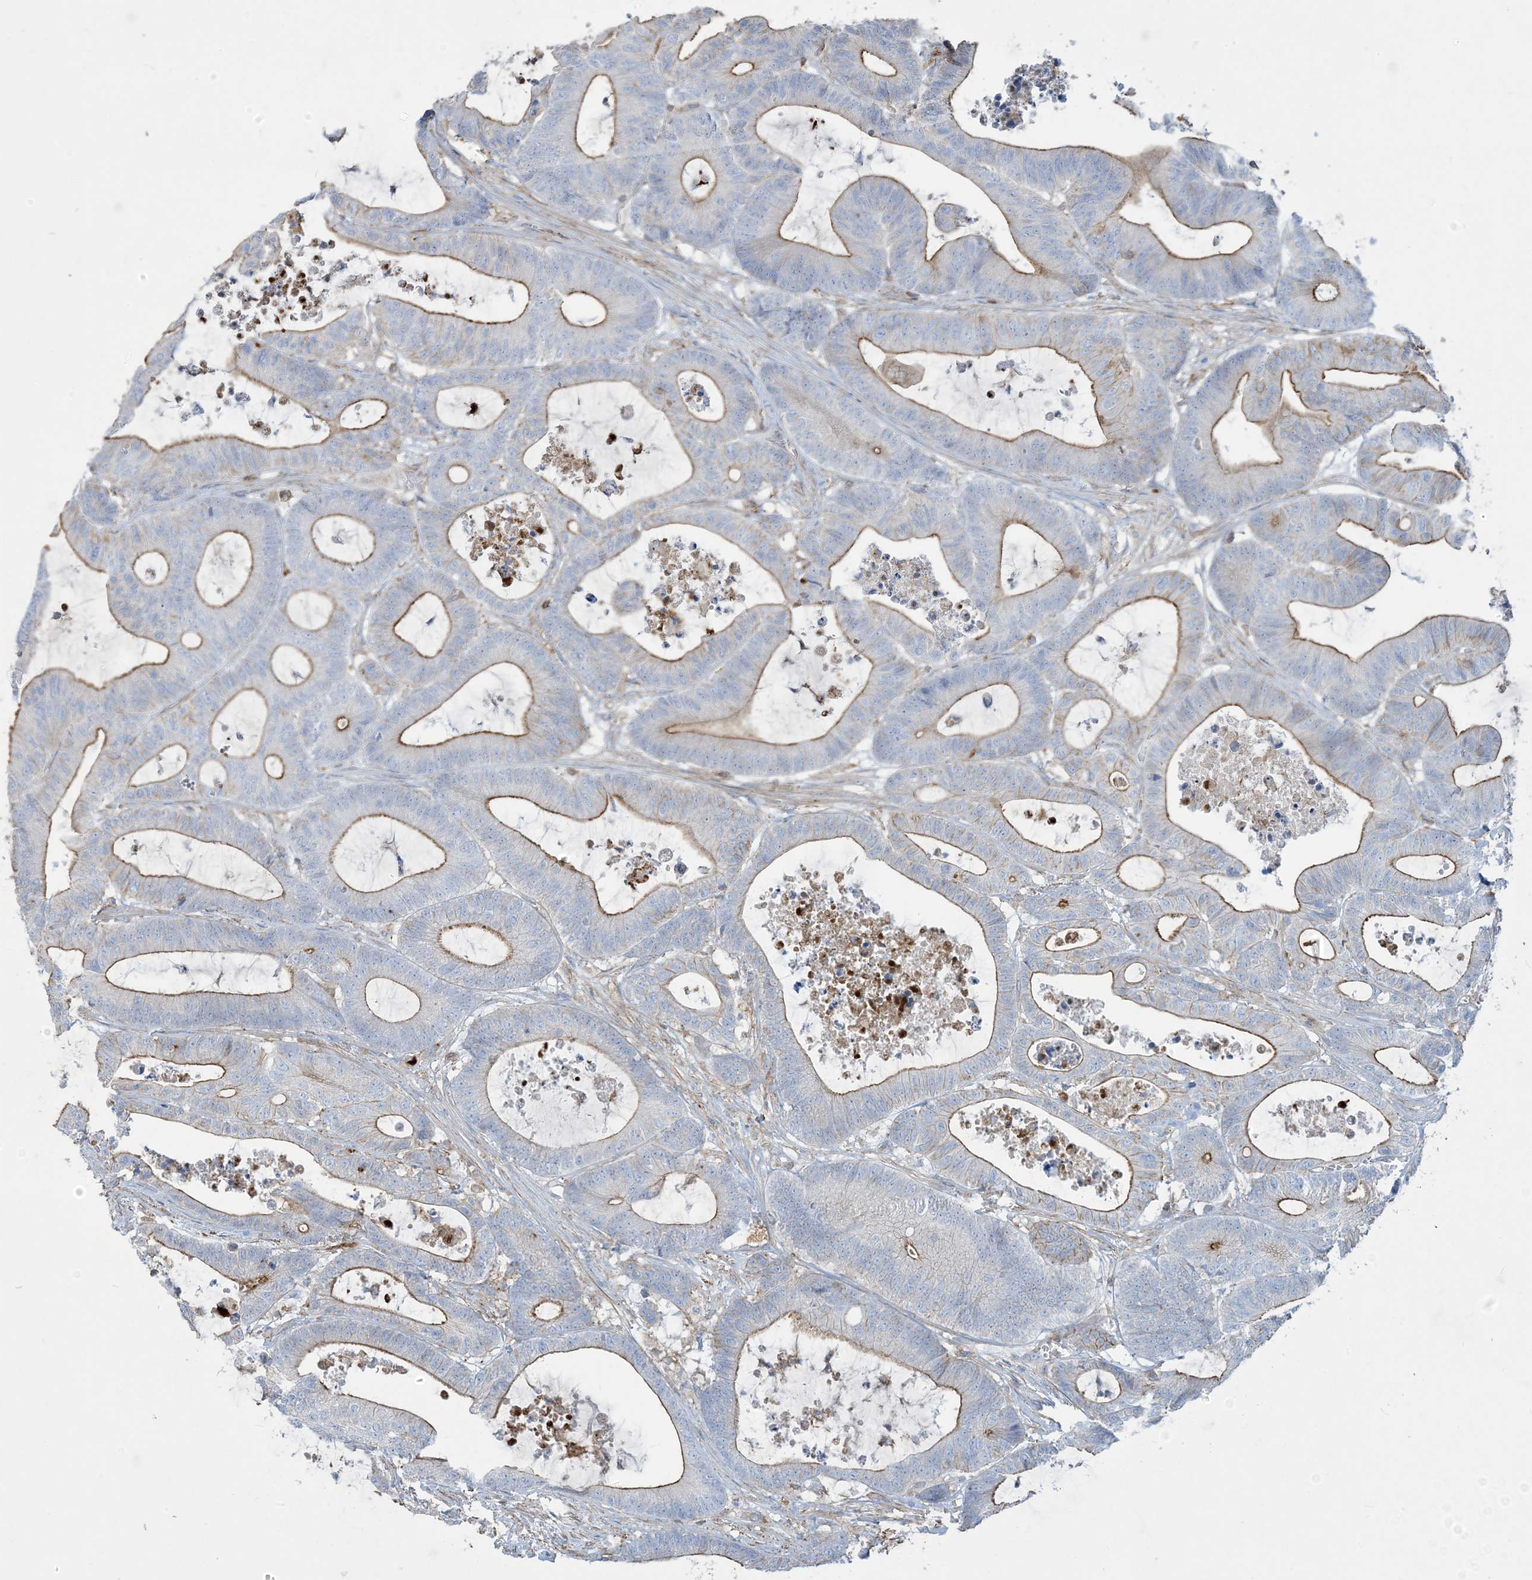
{"staining": {"intensity": "weak", "quantity": "25%-75%", "location": "cytoplasmic/membranous"}, "tissue": "colorectal cancer", "cell_type": "Tumor cells", "image_type": "cancer", "snomed": [{"axis": "morphology", "description": "Adenocarcinoma, NOS"}, {"axis": "topography", "description": "Colon"}], "caption": "This image demonstrates immunohistochemistry staining of human colorectal adenocarcinoma, with low weak cytoplasmic/membranous expression in approximately 25%-75% of tumor cells.", "gene": "GTF3C2", "patient": {"sex": "female", "age": 84}}